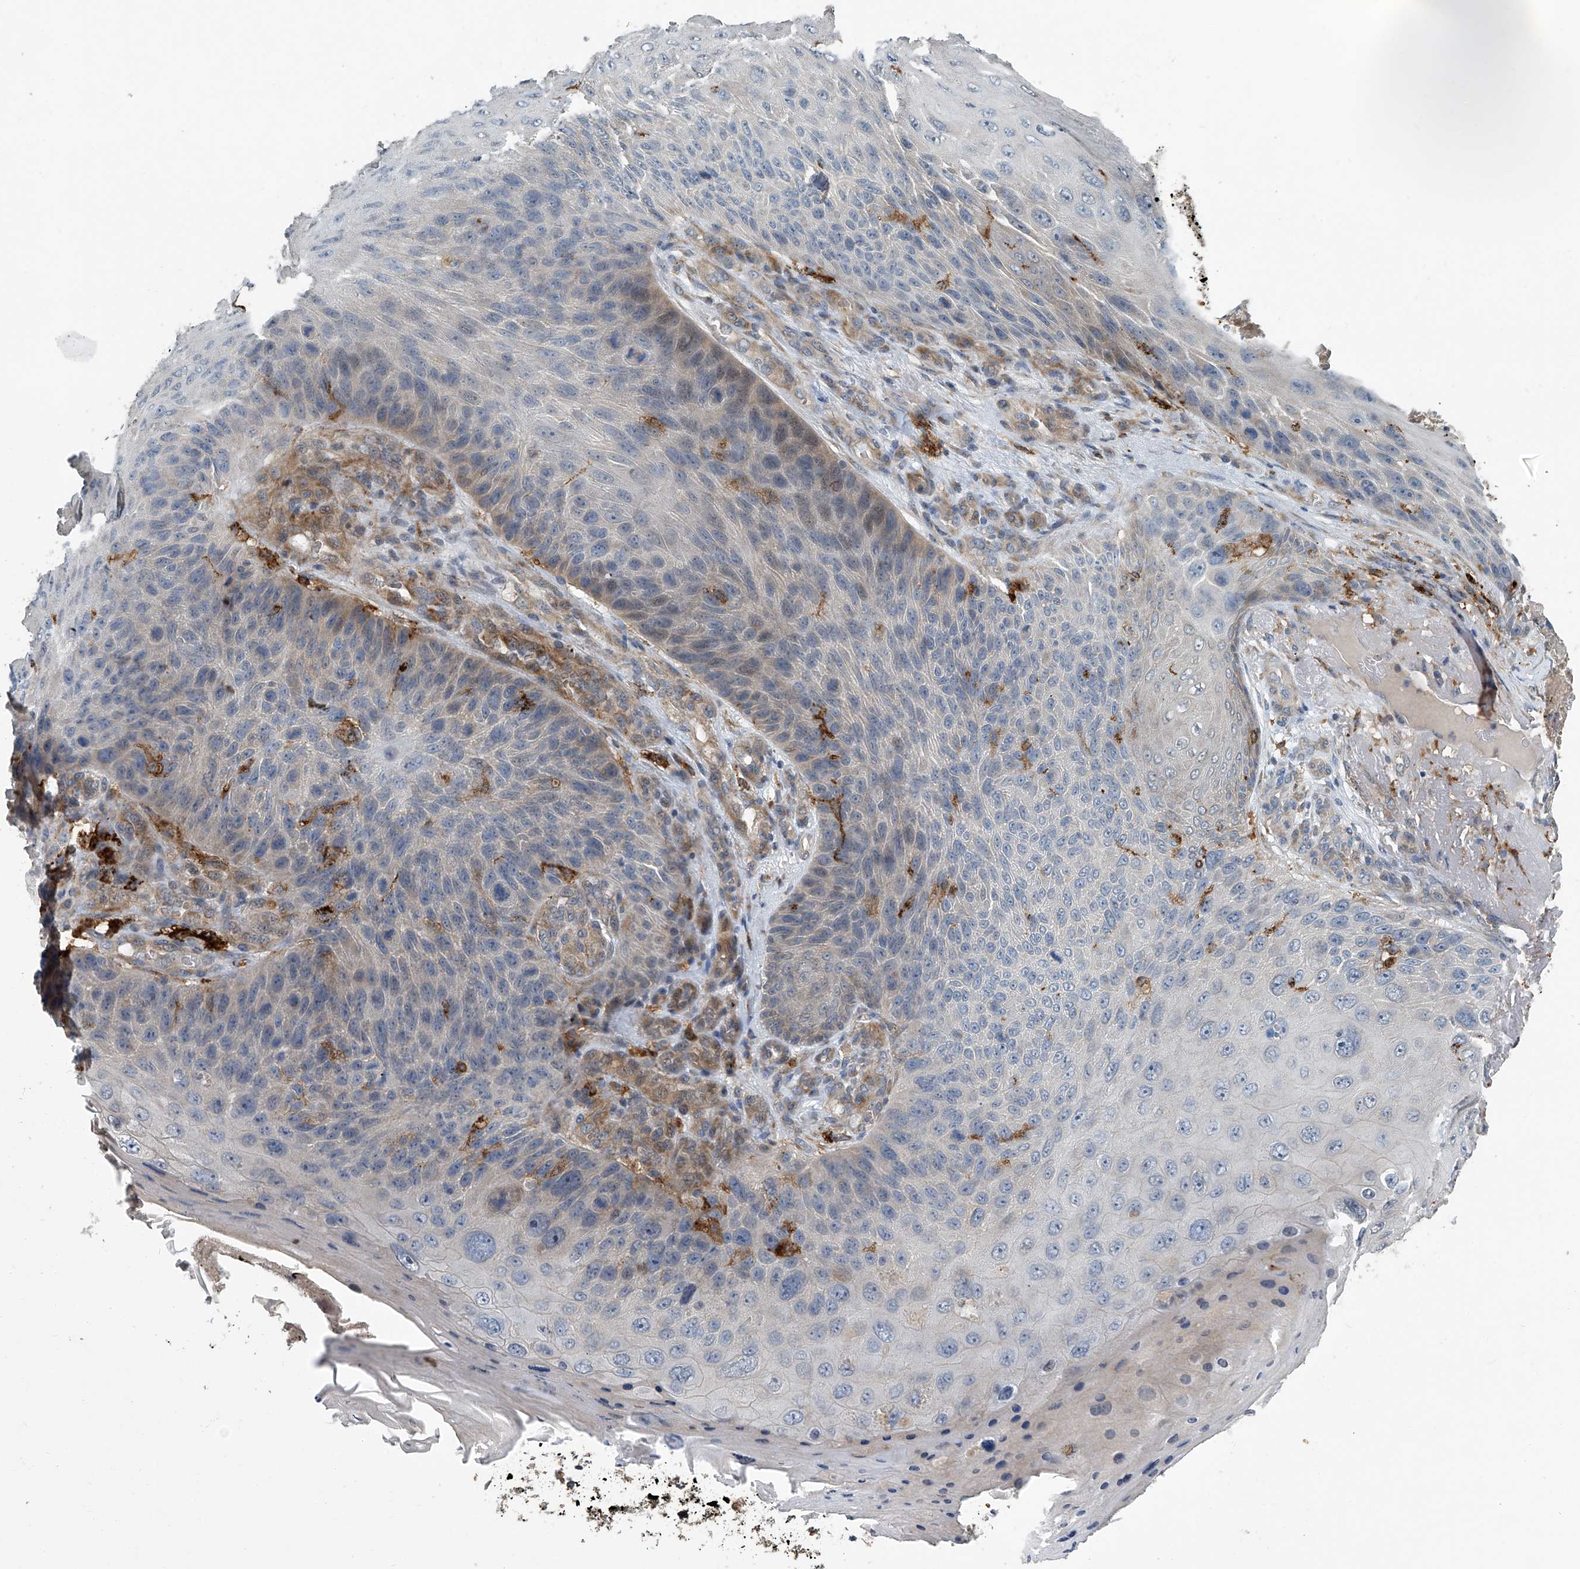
{"staining": {"intensity": "strong", "quantity": "<25%", "location": "cytoplasmic/membranous"}, "tissue": "skin cancer", "cell_type": "Tumor cells", "image_type": "cancer", "snomed": [{"axis": "morphology", "description": "Squamous cell carcinoma, NOS"}, {"axis": "topography", "description": "Skin"}], "caption": "A brown stain shows strong cytoplasmic/membranous staining of a protein in skin cancer (squamous cell carcinoma) tumor cells. Using DAB (3,3'-diaminobenzidine) (brown) and hematoxylin (blue) stains, captured at high magnification using brightfield microscopy.", "gene": "FAM167A", "patient": {"sex": "female", "age": 88}}